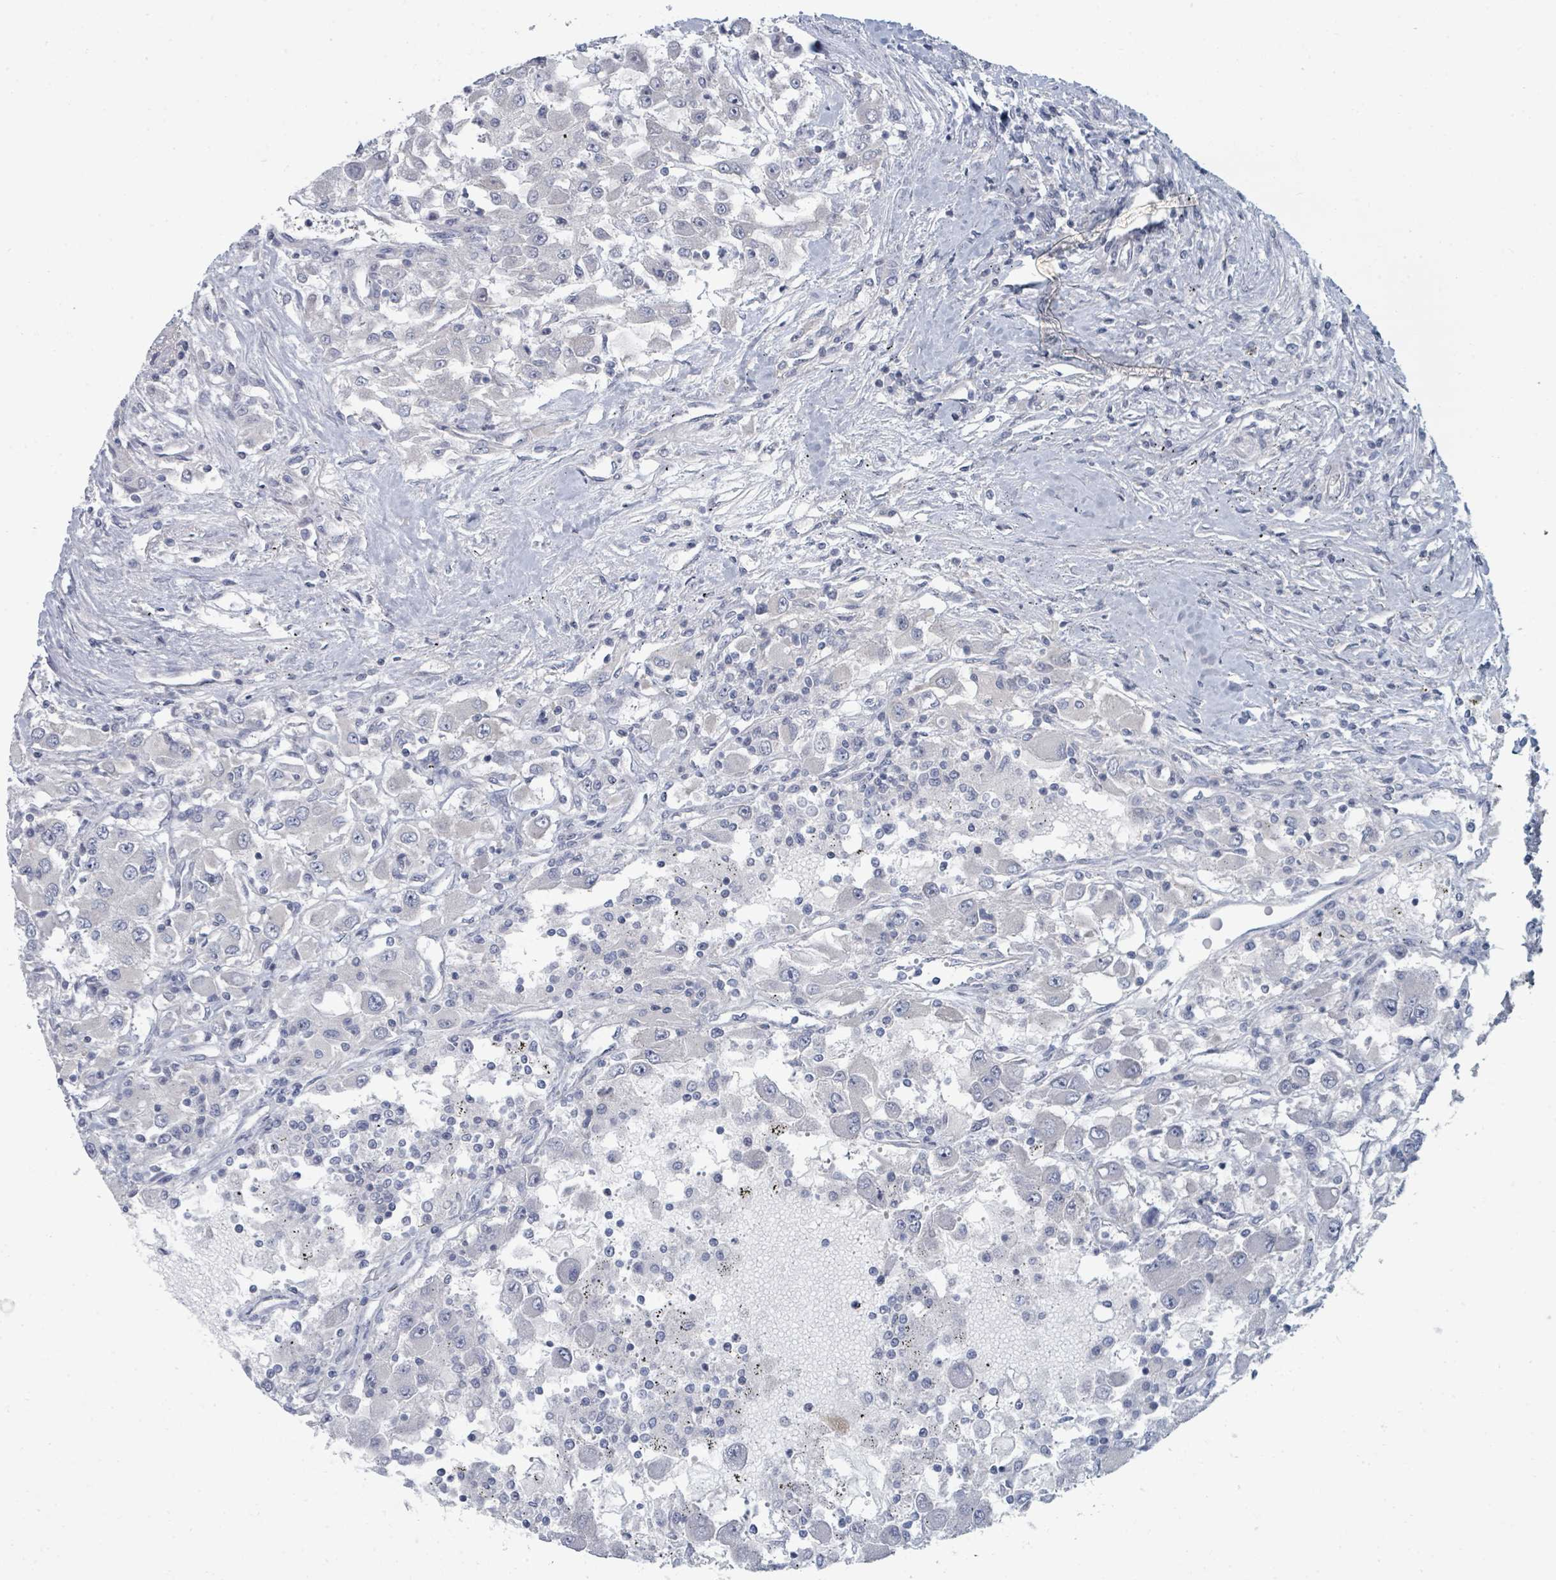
{"staining": {"intensity": "negative", "quantity": "none", "location": "none"}, "tissue": "renal cancer", "cell_type": "Tumor cells", "image_type": "cancer", "snomed": [{"axis": "morphology", "description": "Adenocarcinoma, NOS"}, {"axis": "topography", "description": "Kidney"}], "caption": "This is an immunohistochemistry (IHC) image of adenocarcinoma (renal). There is no positivity in tumor cells.", "gene": "SLC25A45", "patient": {"sex": "female", "age": 67}}